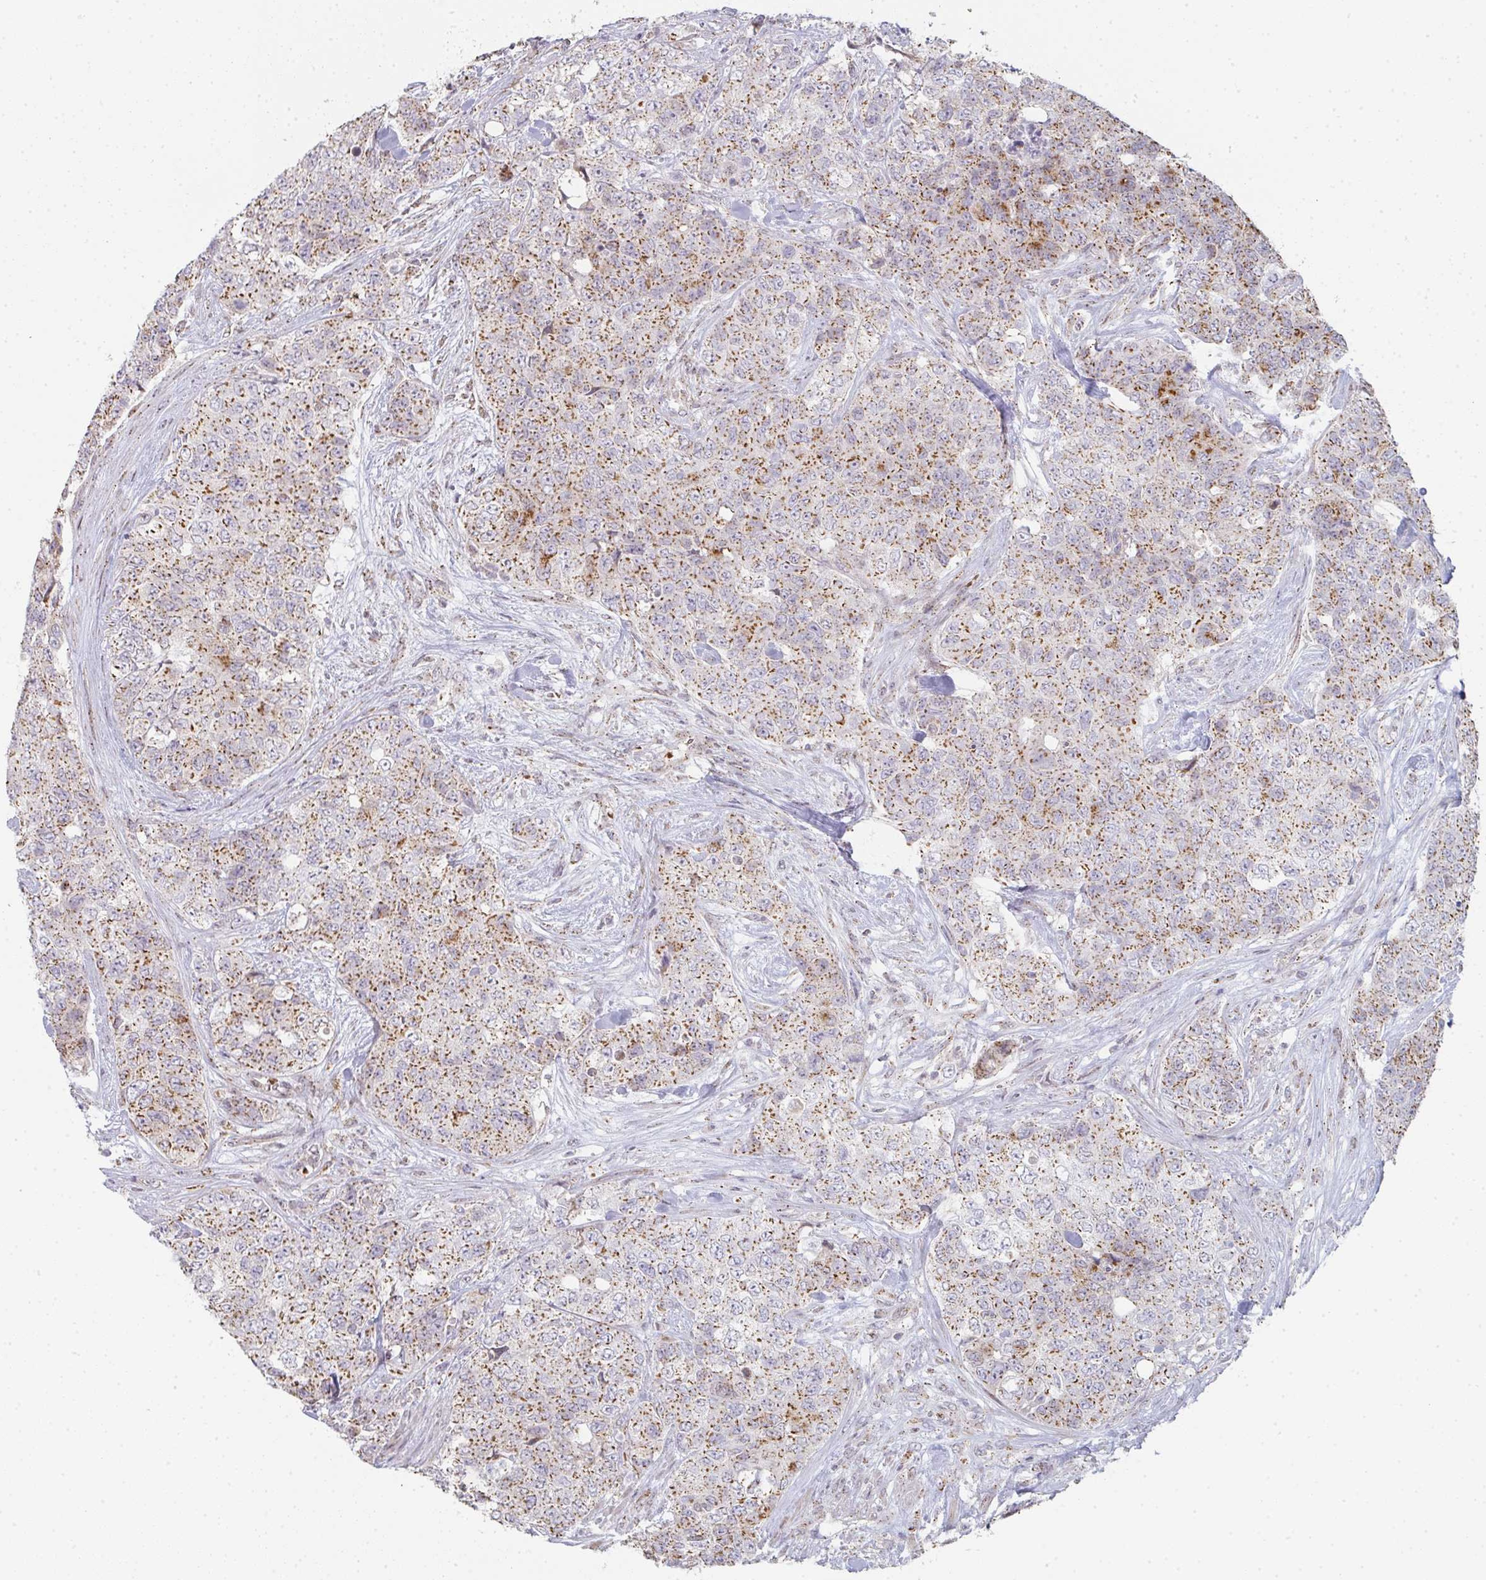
{"staining": {"intensity": "strong", "quantity": ">75%", "location": "cytoplasmic/membranous"}, "tissue": "urothelial cancer", "cell_type": "Tumor cells", "image_type": "cancer", "snomed": [{"axis": "morphology", "description": "Urothelial carcinoma, High grade"}, {"axis": "topography", "description": "Urinary bladder"}], "caption": "This micrograph shows immunohistochemistry staining of human urothelial carcinoma (high-grade), with high strong cytoplasmic/membranous expression in approximately >75% of tumor cells.", "gene": "ZNF526", "patient": {"sex": "female", "age": 78}}